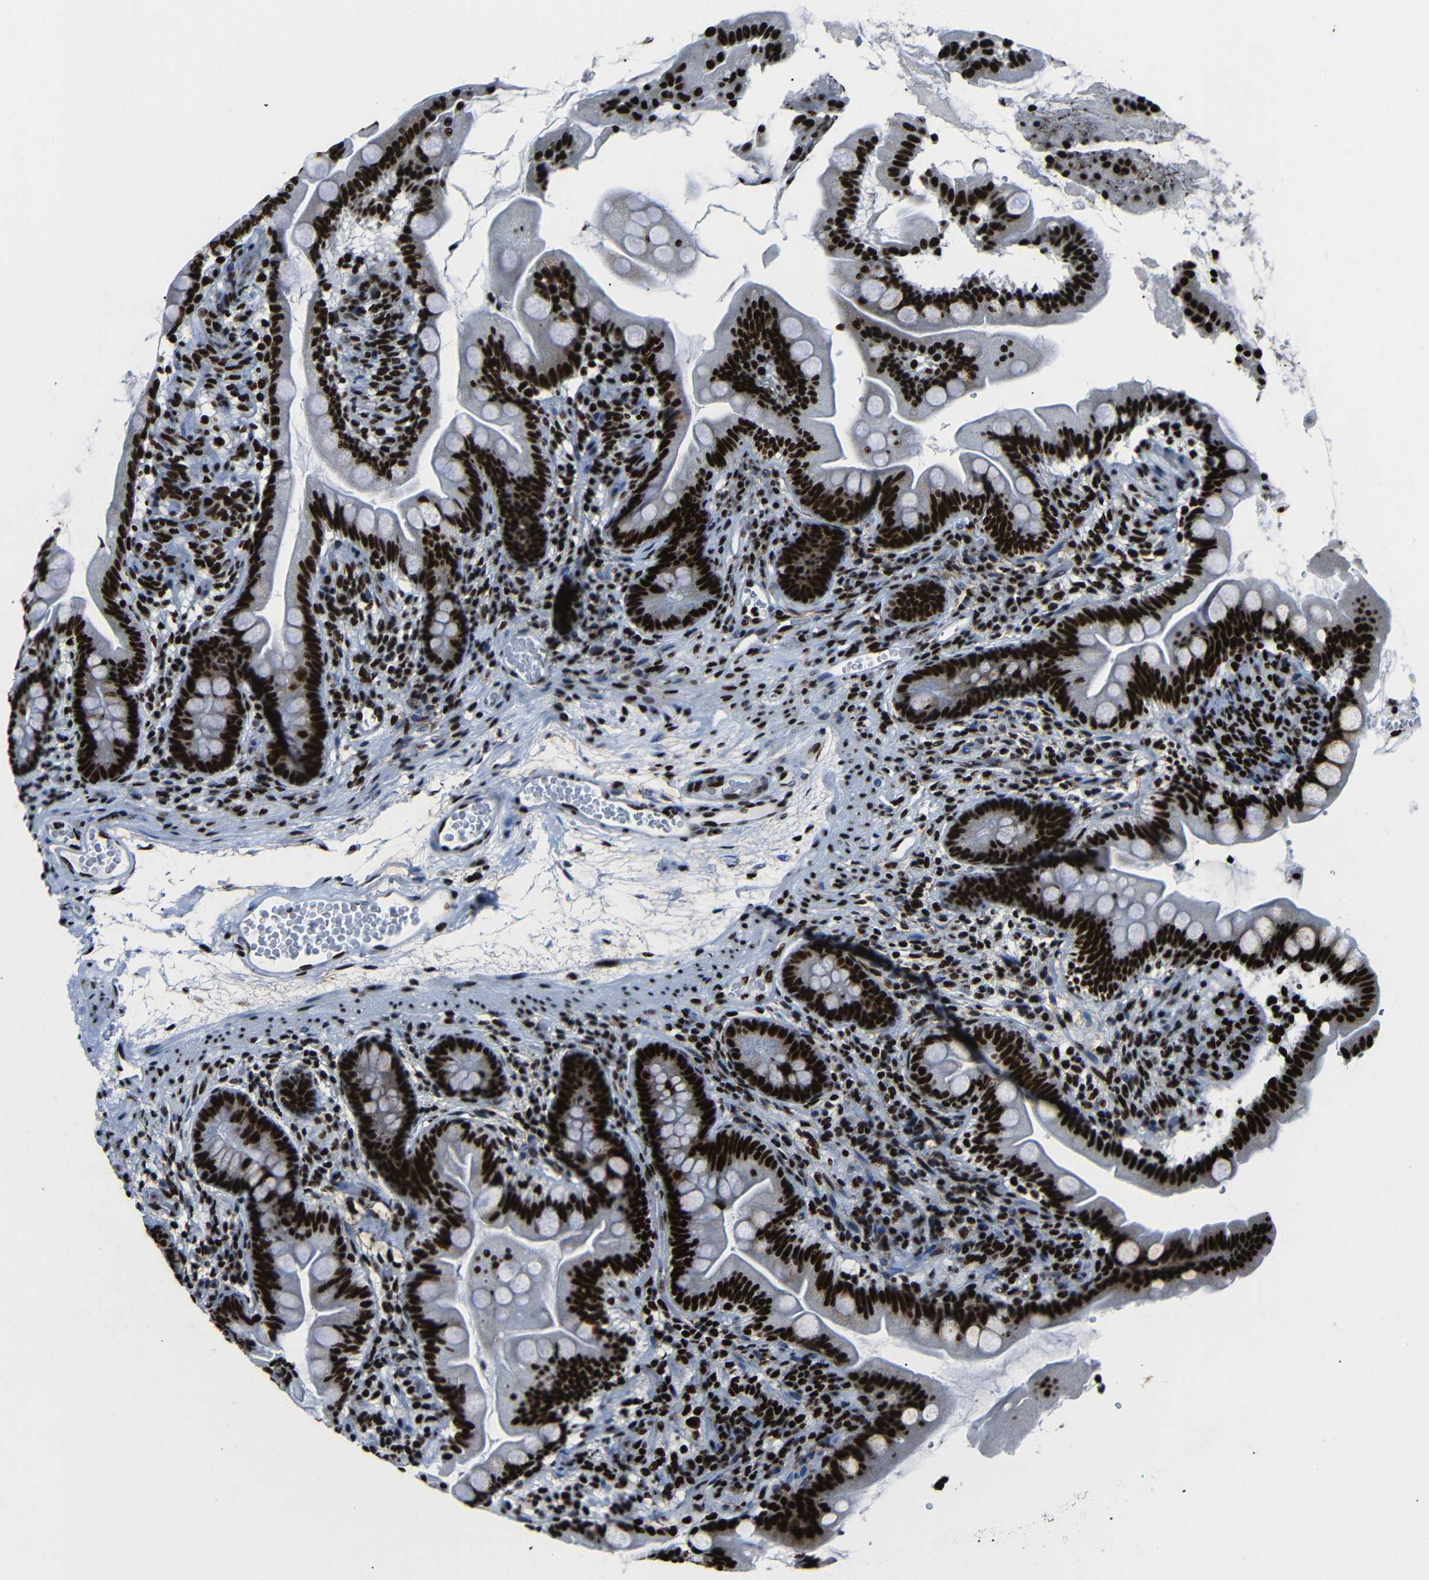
{"staining": {"intensity": "strong", "quantity": ">75%", "location": "nuclear"}, "tissue": "small intestine", "cell_type": "Glandular cells", "image_type": "normal", "snomed": [{"axis": "morphology", "description": "Normal tissue, NOS"}, {"axis": "topography", "description": "Small intestine"}], "caption": "Protein analysis of normal small intestine shows strong nuclear positivity in about >75% of glandular cells.", "gene": "SRSF1", "patient": {"sex": "female", "age": 56}}